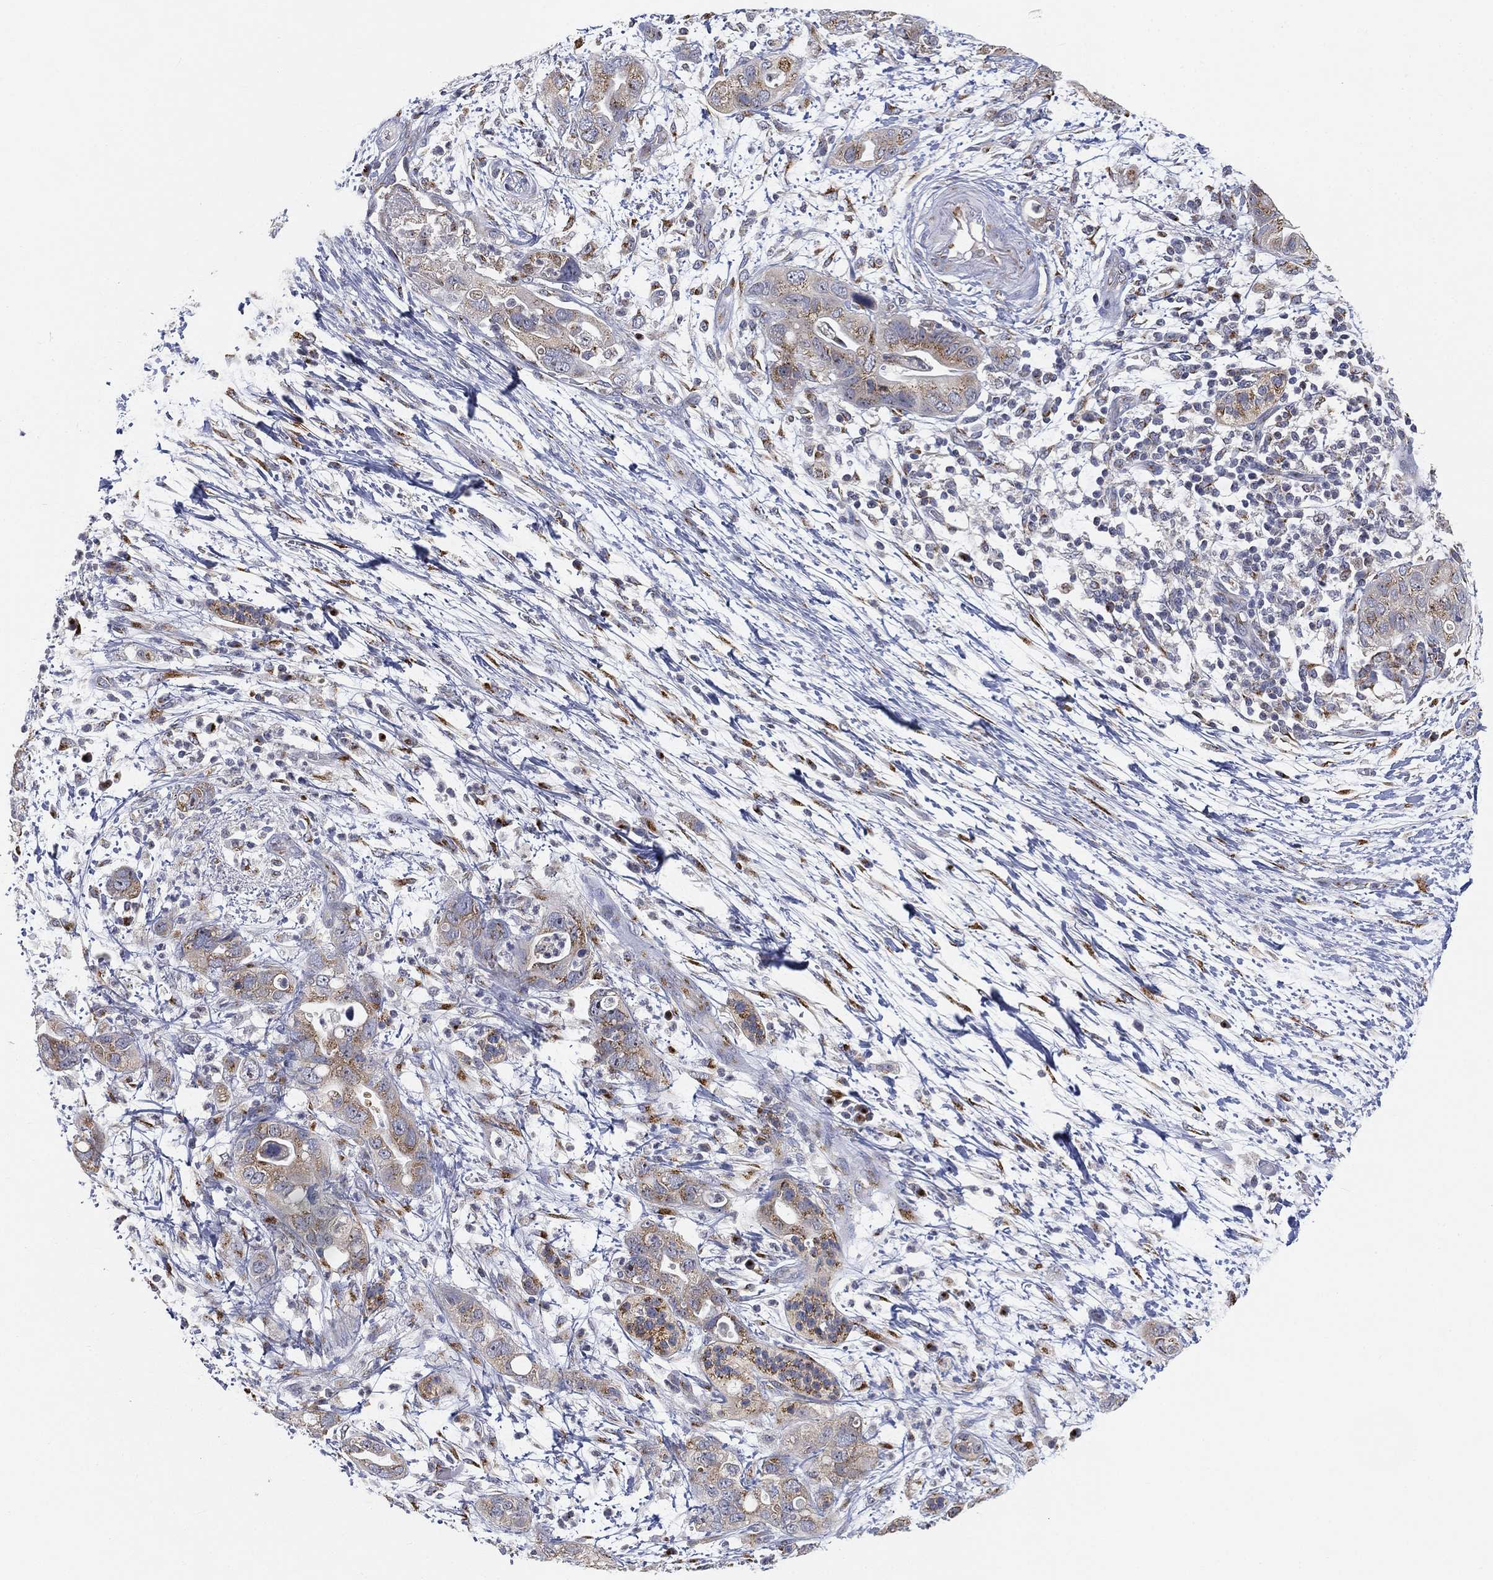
{"staining": {"intensity": "moderate", "quantity": ">75%", "location": "cytoplasmic/membranous"}, "tissue": "pancreatic cancer", "cell_type": "Tumor cells", "image_type": "cancer", "snomed": [{"axis": "morphology", "description": "Adenocarcinoma, NOS"}, {"axis": "topography", "description": "Pancreas"}], "caption": "Immunohistochemistry of adenocarcinoma (pancreatic) reveals medium levels of moderate cytoplasmic/membranous expression in about >75% of tumor cells.", "gene": "TICAM1", "patient": {"sex": "female", "age": 72}}